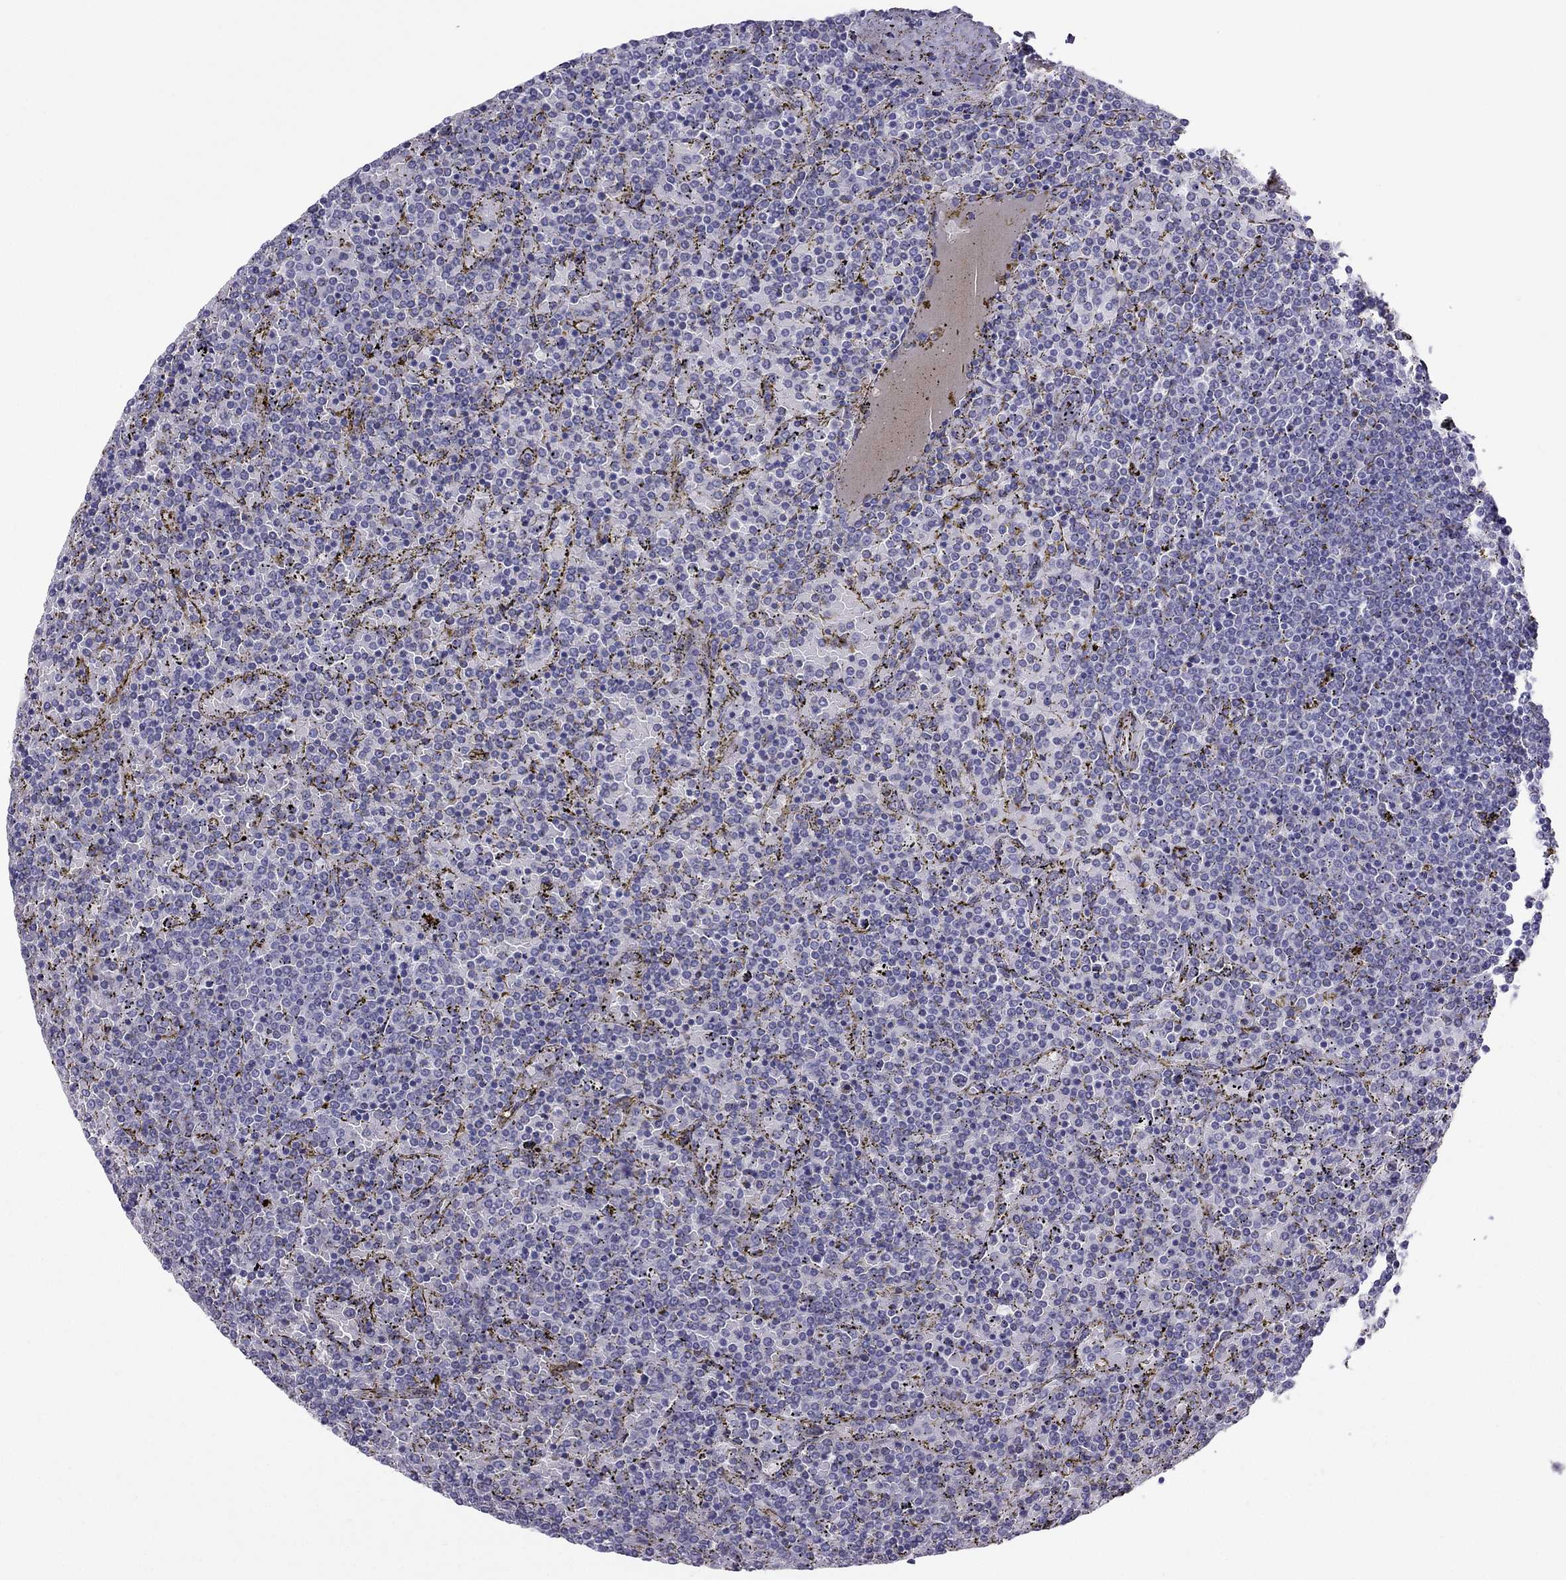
{"staining": {"intensity": "negative", "quantity": "none", "location": "none"}, "tissue": "lymphoma", "cell_type": "Tumor cells", "image_type": "cancer", "snomed": [{"axis": "morphology", "description": "Malignant lymphoma, non-Hodgkin's type, Low grade"}, {"axis": "topography", "description": "Spleen"}], "caption": "Protein analysis of malignant lymphoma, non-Hodgkin's type (low-grade) displays no significant staining in tumor cells.", "gene": "MAEL", "patient": {"sex": "female", "age": 77}}